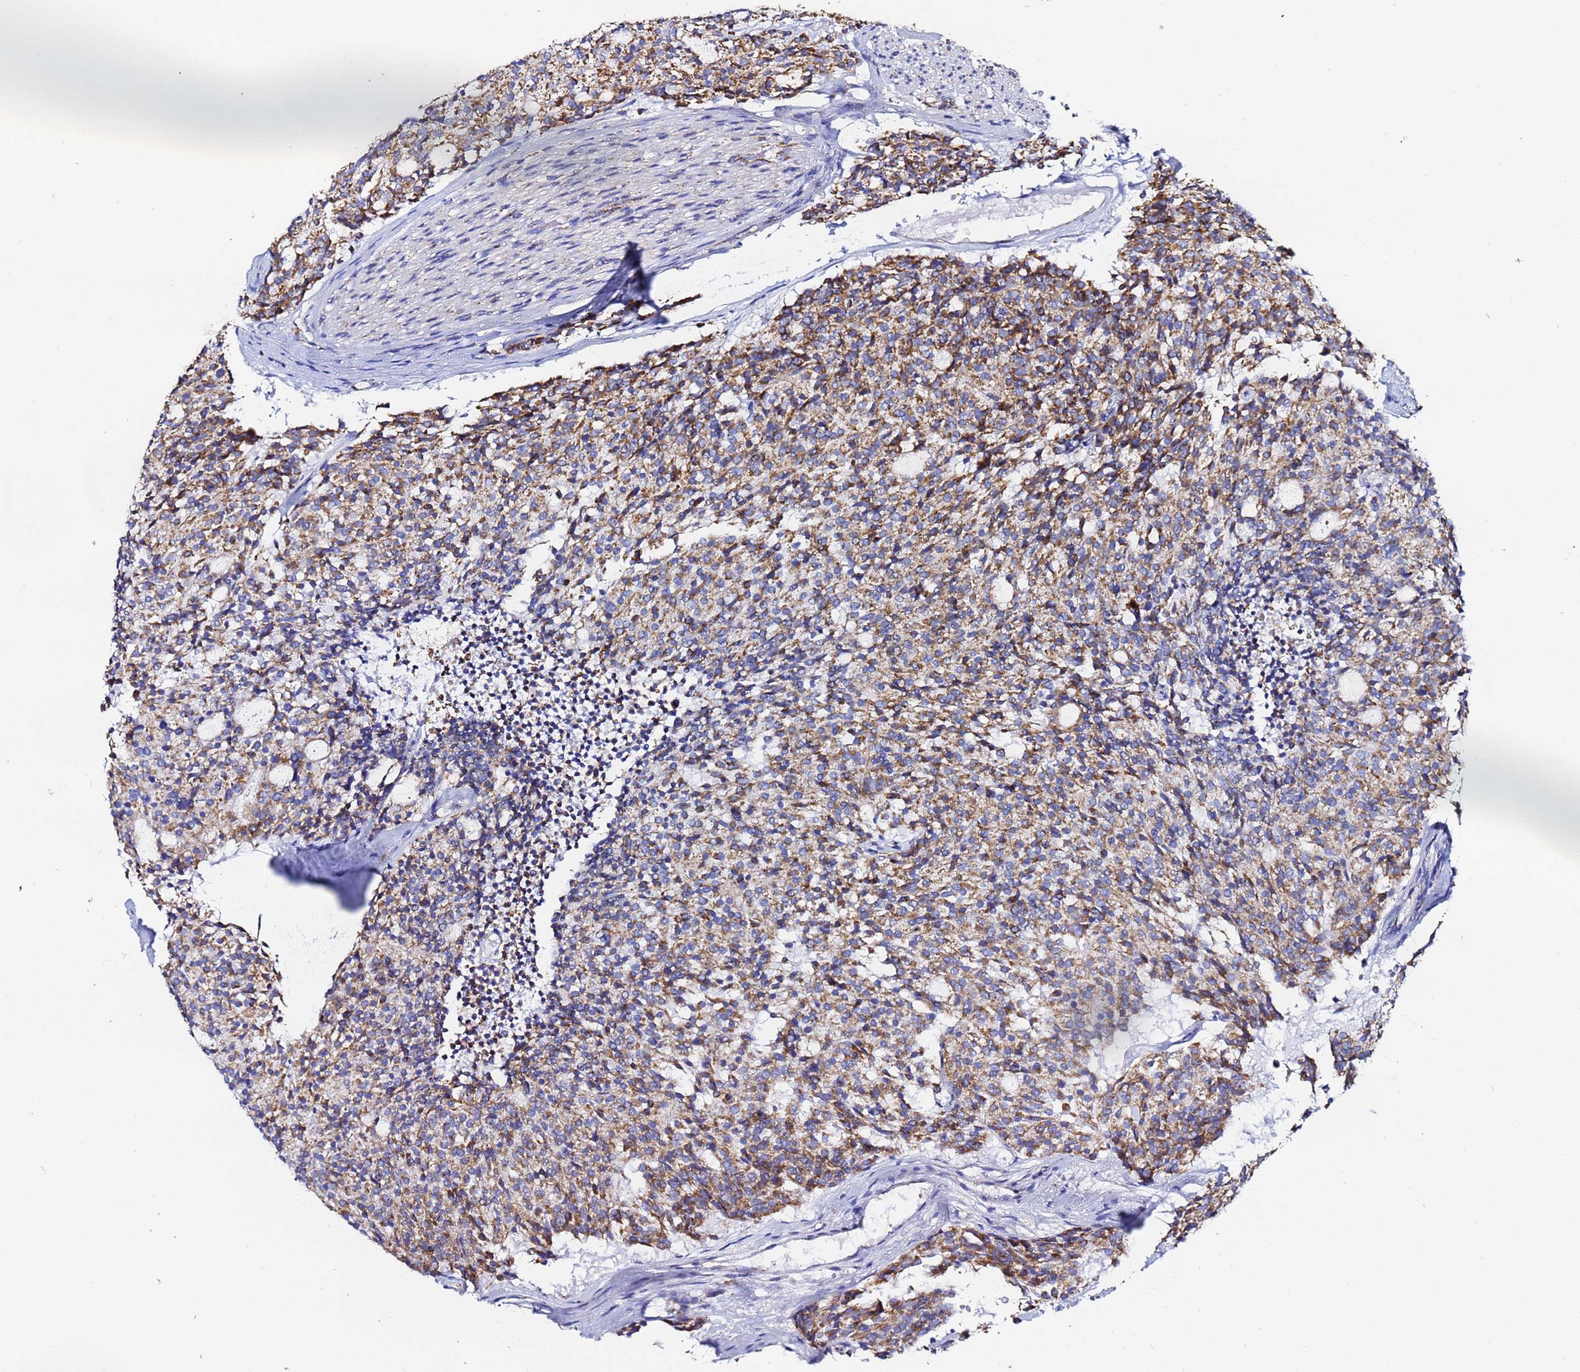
{"staining": {"intensity": "moderate", "quantity": ">75%", "location": "cytoplasmic/membranous"}, "tissue": "carcinoid", "cell_type": "Tumor cells", "image_type": "cancer", "snomed": [{"axis": "morphology", "description": "Carcinoid, malignant, NOS"}, {"axis": "topography", "description": "Pancreas"}], "caption": "High-magnification brightfield microscopy of malignant carcinoid stained with DAB (3,3'-diaminobenzidine) (brown) and counterstained with hematoxylin (blue). tumor cells exhibit moderate cytoplasmic/membranous expression is appreciated in about>75% of cells.", "gene": "PHB2", "patient": {"sex": "female", "age": 54}}